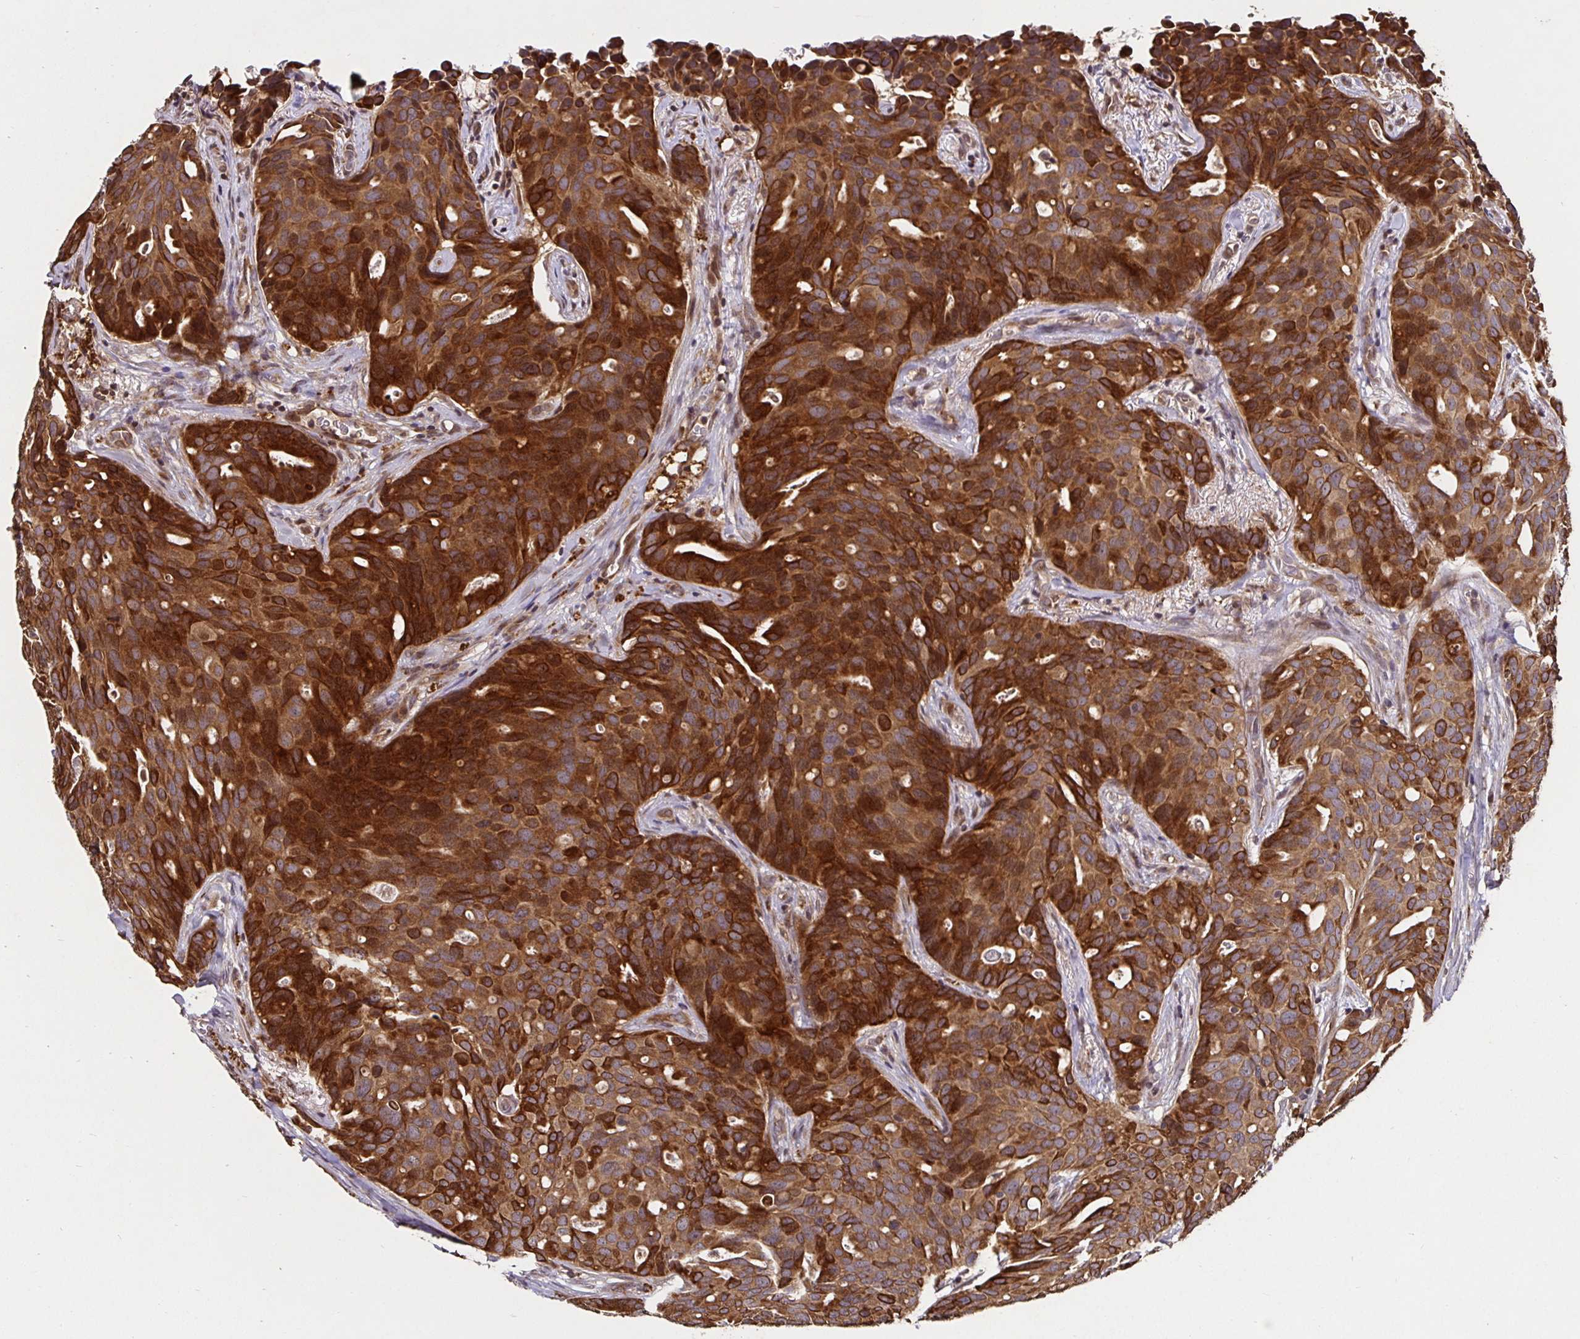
{"staining": {"intensity": "strong", "quantity": ">75%", "location": "cytoplasmic/membranous"}, "tissue": "breast cancer", "cell_type": "Tumor cells", "image_type": "cancer", "snomed": [{"axis": "morphology", "description": "Duct carcinoma"}, {"axis": "topography", "description": "Breast"}], "caption": "The histopathology image displays immunohistochemical staining of invasive ductal carcinoma (breast). There is strong cytoplasmic/membranous staining is seen in about >75% of tumor cells. The staining was performed using DAB to visualize the protein expression in brown, while the nuclei were stained in blue with hematoxylin (Magnification: 20x).", "gene": "SMYD3", "patient": {"sex": "female", "age": 54}}